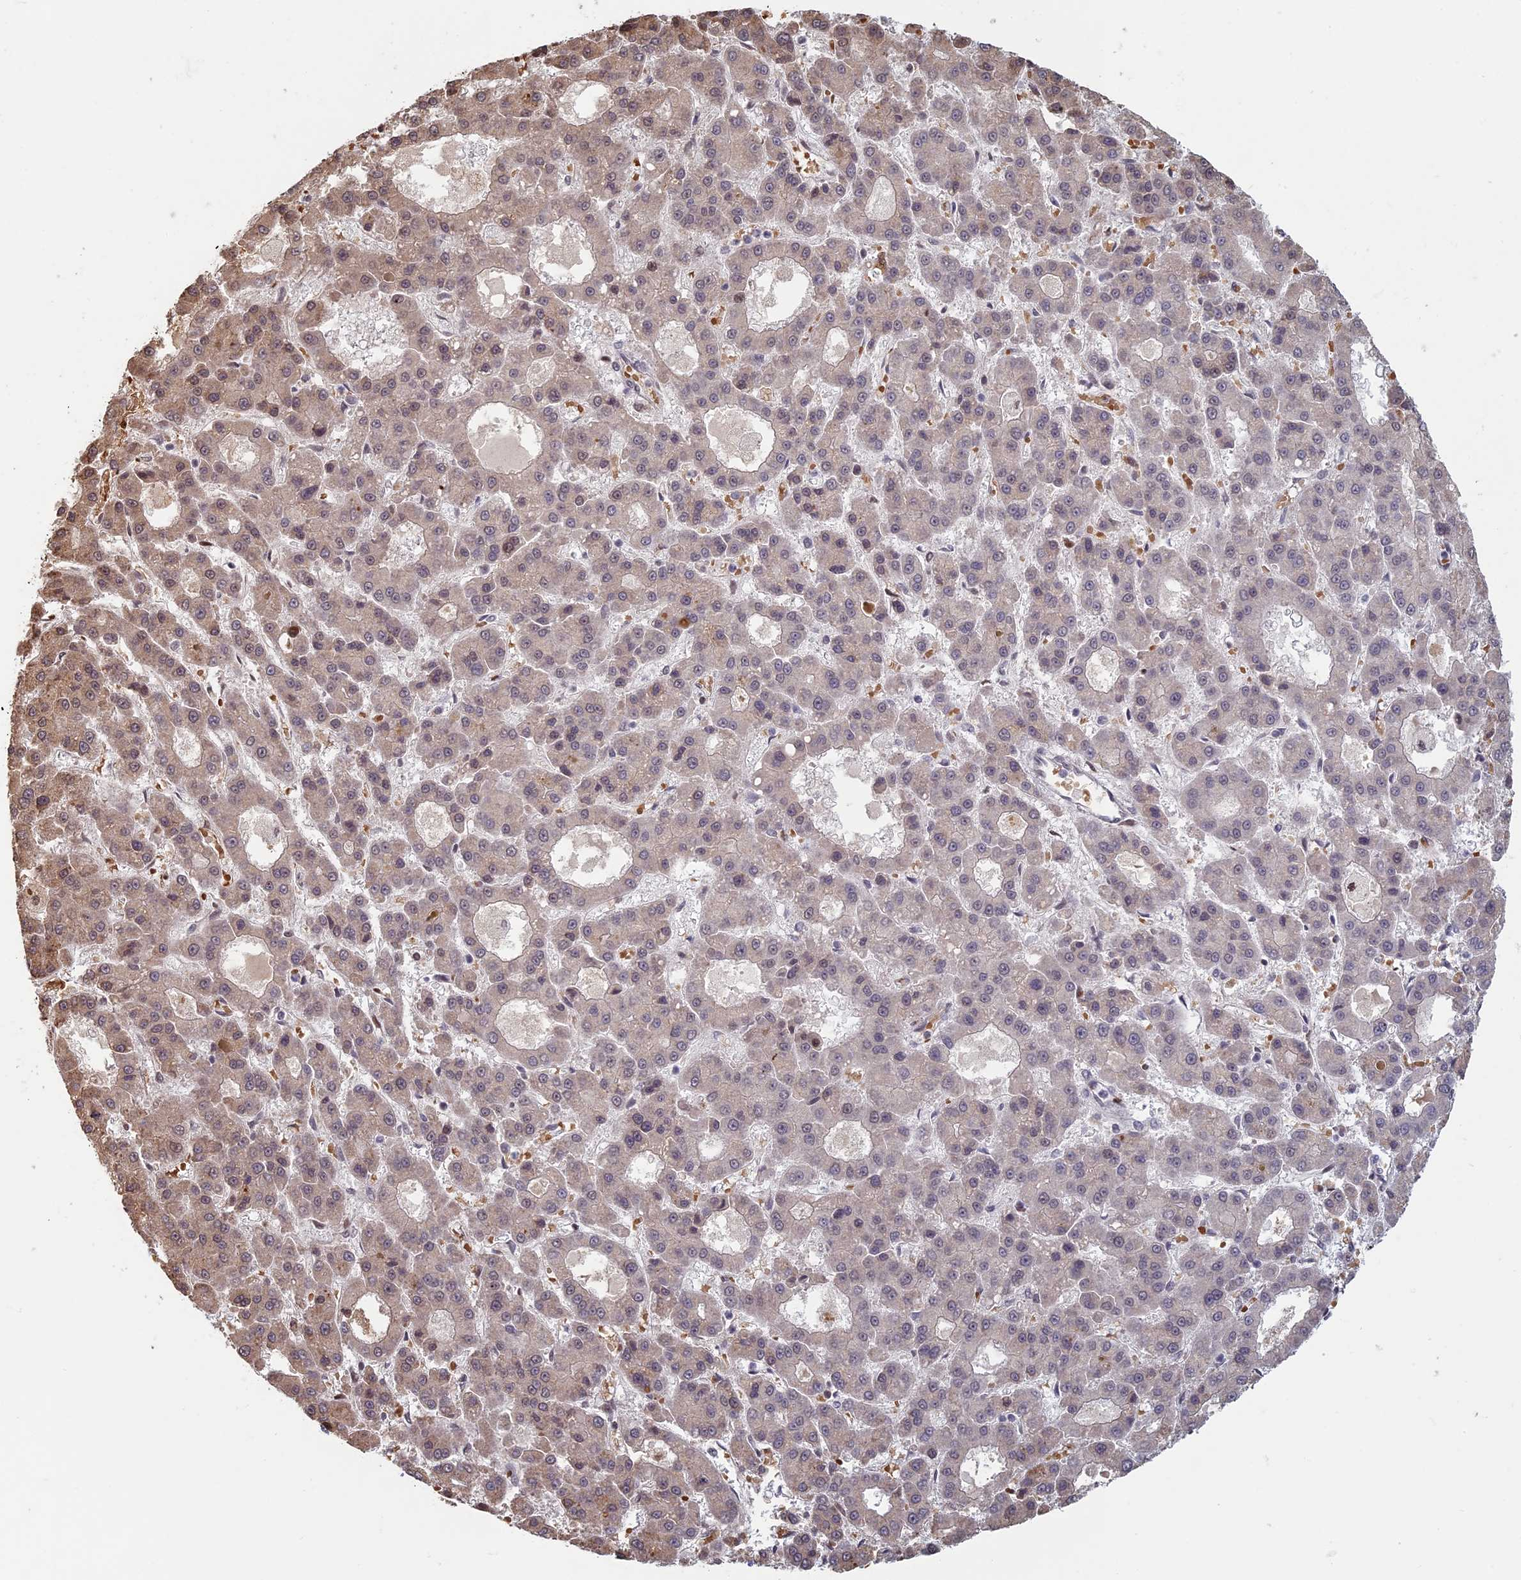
{"staining": {"intensity": "weak", "quantity": "<25%", "location": "cytoplasmic/membranous,nuclear"}, "tissue": "liver cancer", "cell_type": "Tumor cells", "image_type": "cancer", "snomed": [{"axis": "morphology", "description": "Carcinoma, Hepatocellular, NOS"}, {"axis": "topography", "description": "Liver"}], "caption": "DAB immunohistochemical staining of liver hepatocellular carcinoma displays no significant staining in tumor cells.", "gene": "MFAP1", "patient": {"sex": "male", "age": 70}}